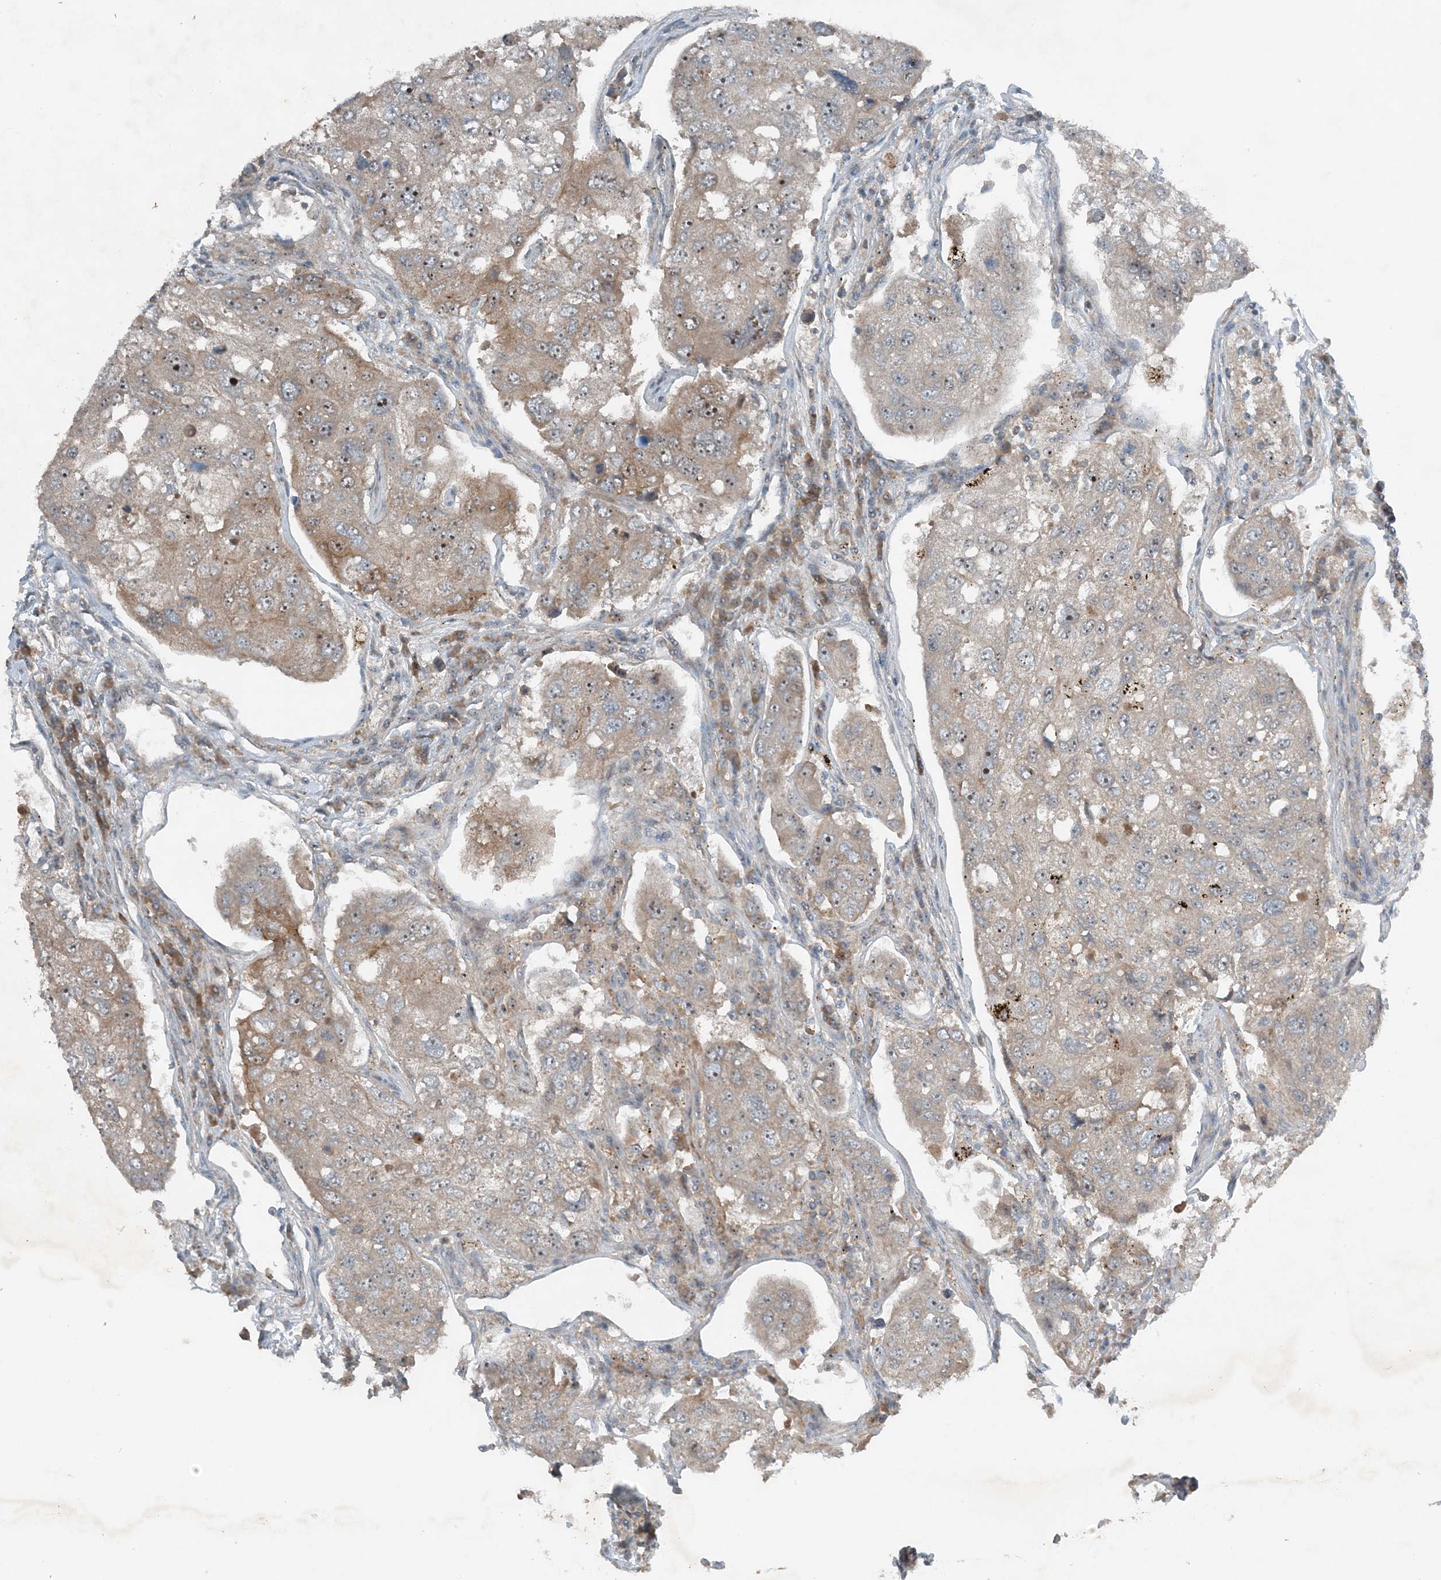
{"staining": {"intensity": "weak", "quantity": ">75%", "location": "cytoplasmic/membranous,nuclear"}, "tissue": "urothelial cancer", "cell_type": "Tumor cells", "image_type": "cancer", "snomed": [{"axis": "morphology", "description": "Urothelial carcinoma, High grade"}, {"axis": "topography", "description": "Lymph node"}, {"axis": "topography", "description": "Urinary bladder"}], "caption": "Urothelial carcinoma (high-grade) tissue exhibits weak cytoplasmic/membranous and nuclear expression in approximately >75% of tumor cells, visualized by immunohistochemistry. (DAB = brown stain, brightfield microscopy at high magnification).", "gene": "MITD1", "patient": {"sex": "male", "age": 51}}